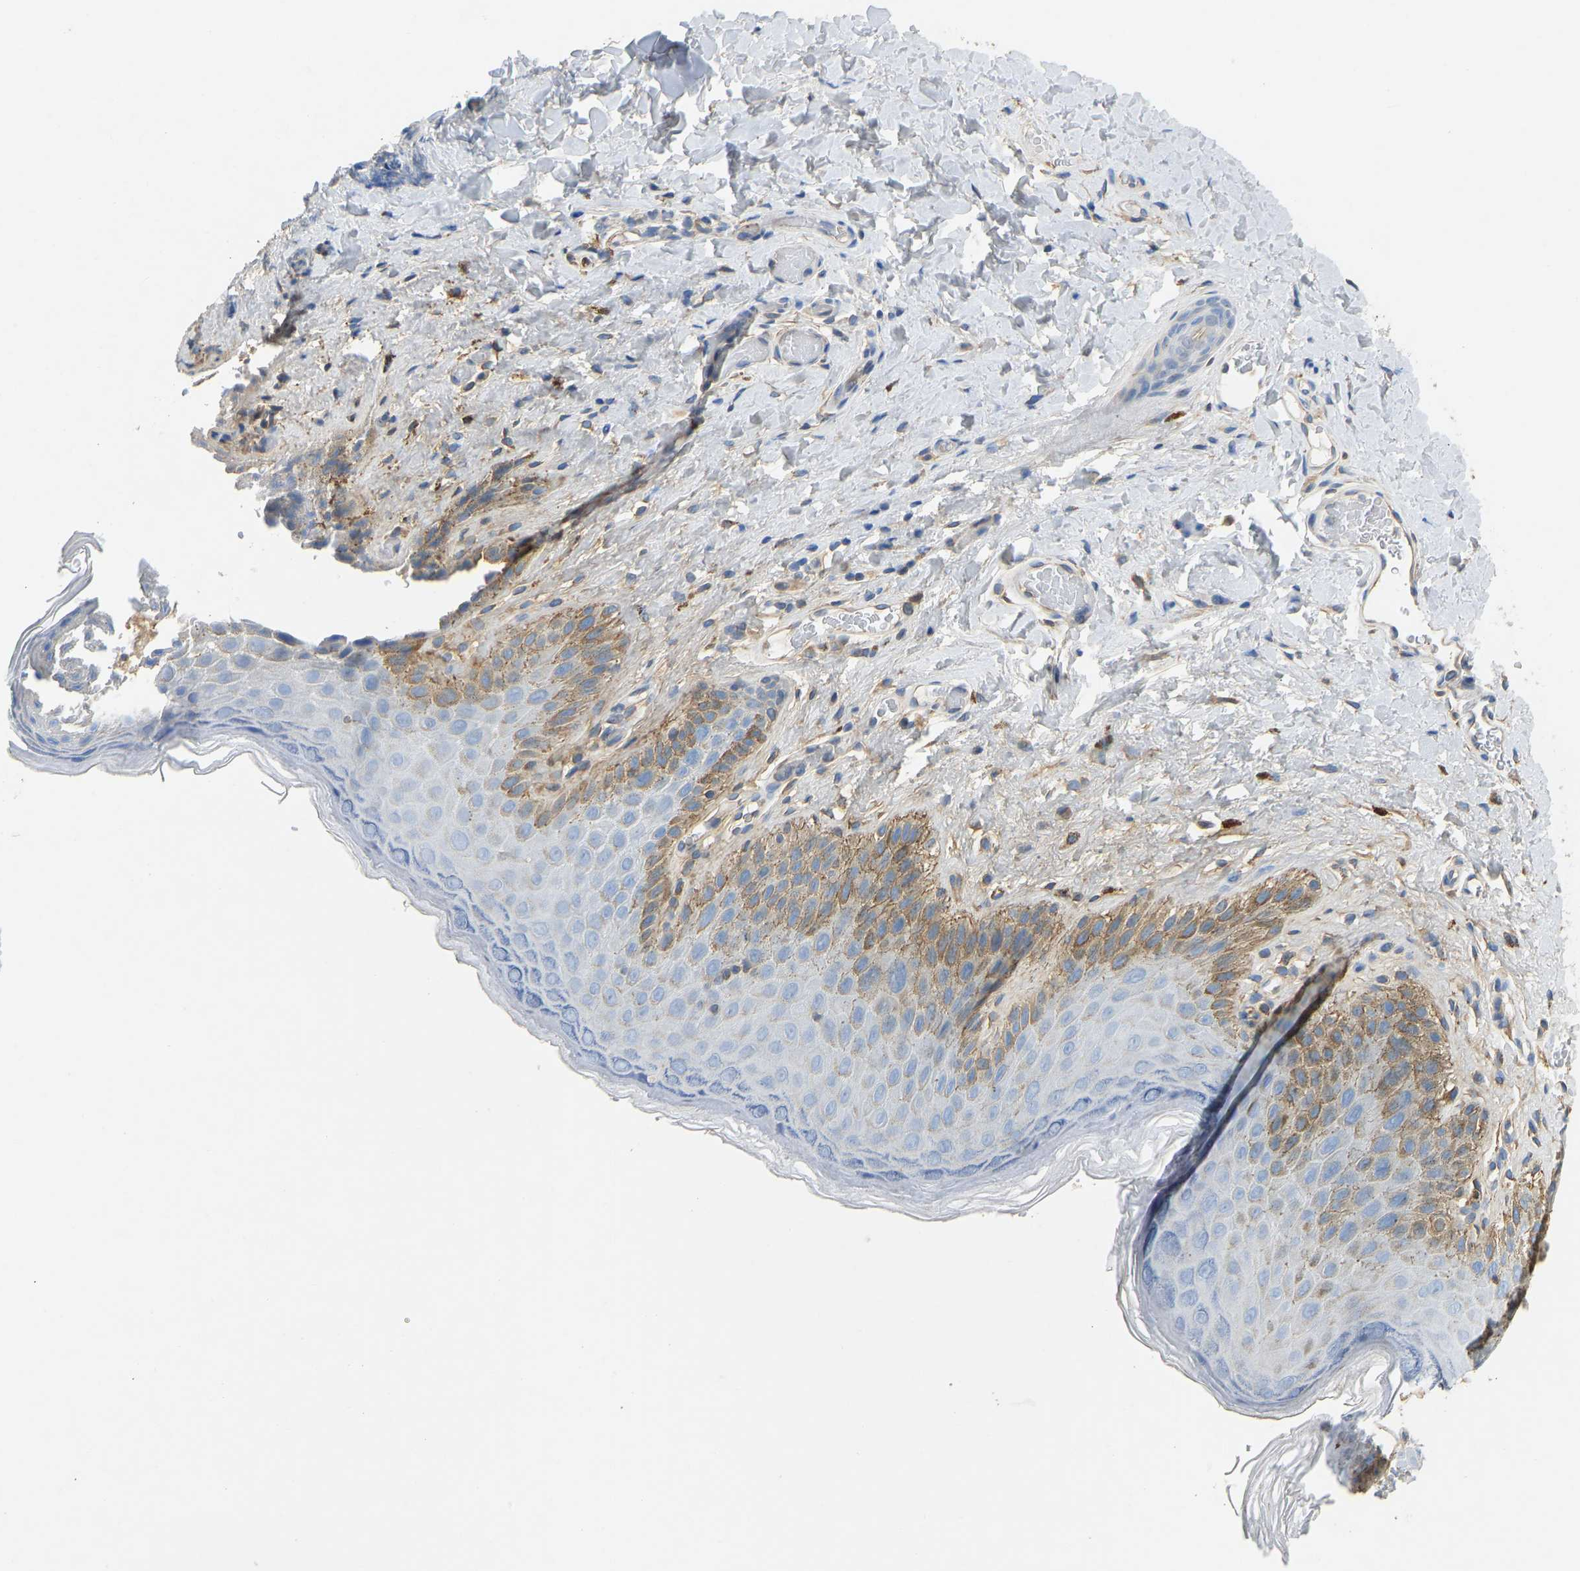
{"staining": {"intensity": "moderate", "quantity": "<25%", "location": "cytoplasmic/membranous"}, "tissue": "skin", "cell_type": "Epidermal cells", "image_type": "normal", "snomed": [{"axis": "morphology", "description": "Normal tissue, NOS"}, {"axis": "topography", "description": "Anal"}], "caption": "Immunohistochemical staining of benign human skin exhibits moderate cytoplasmic/membranous protein staining in approximately <25% of epidermal cells.", "gene": "TECTA", "patient": {"sex": "male", "age": 44}}